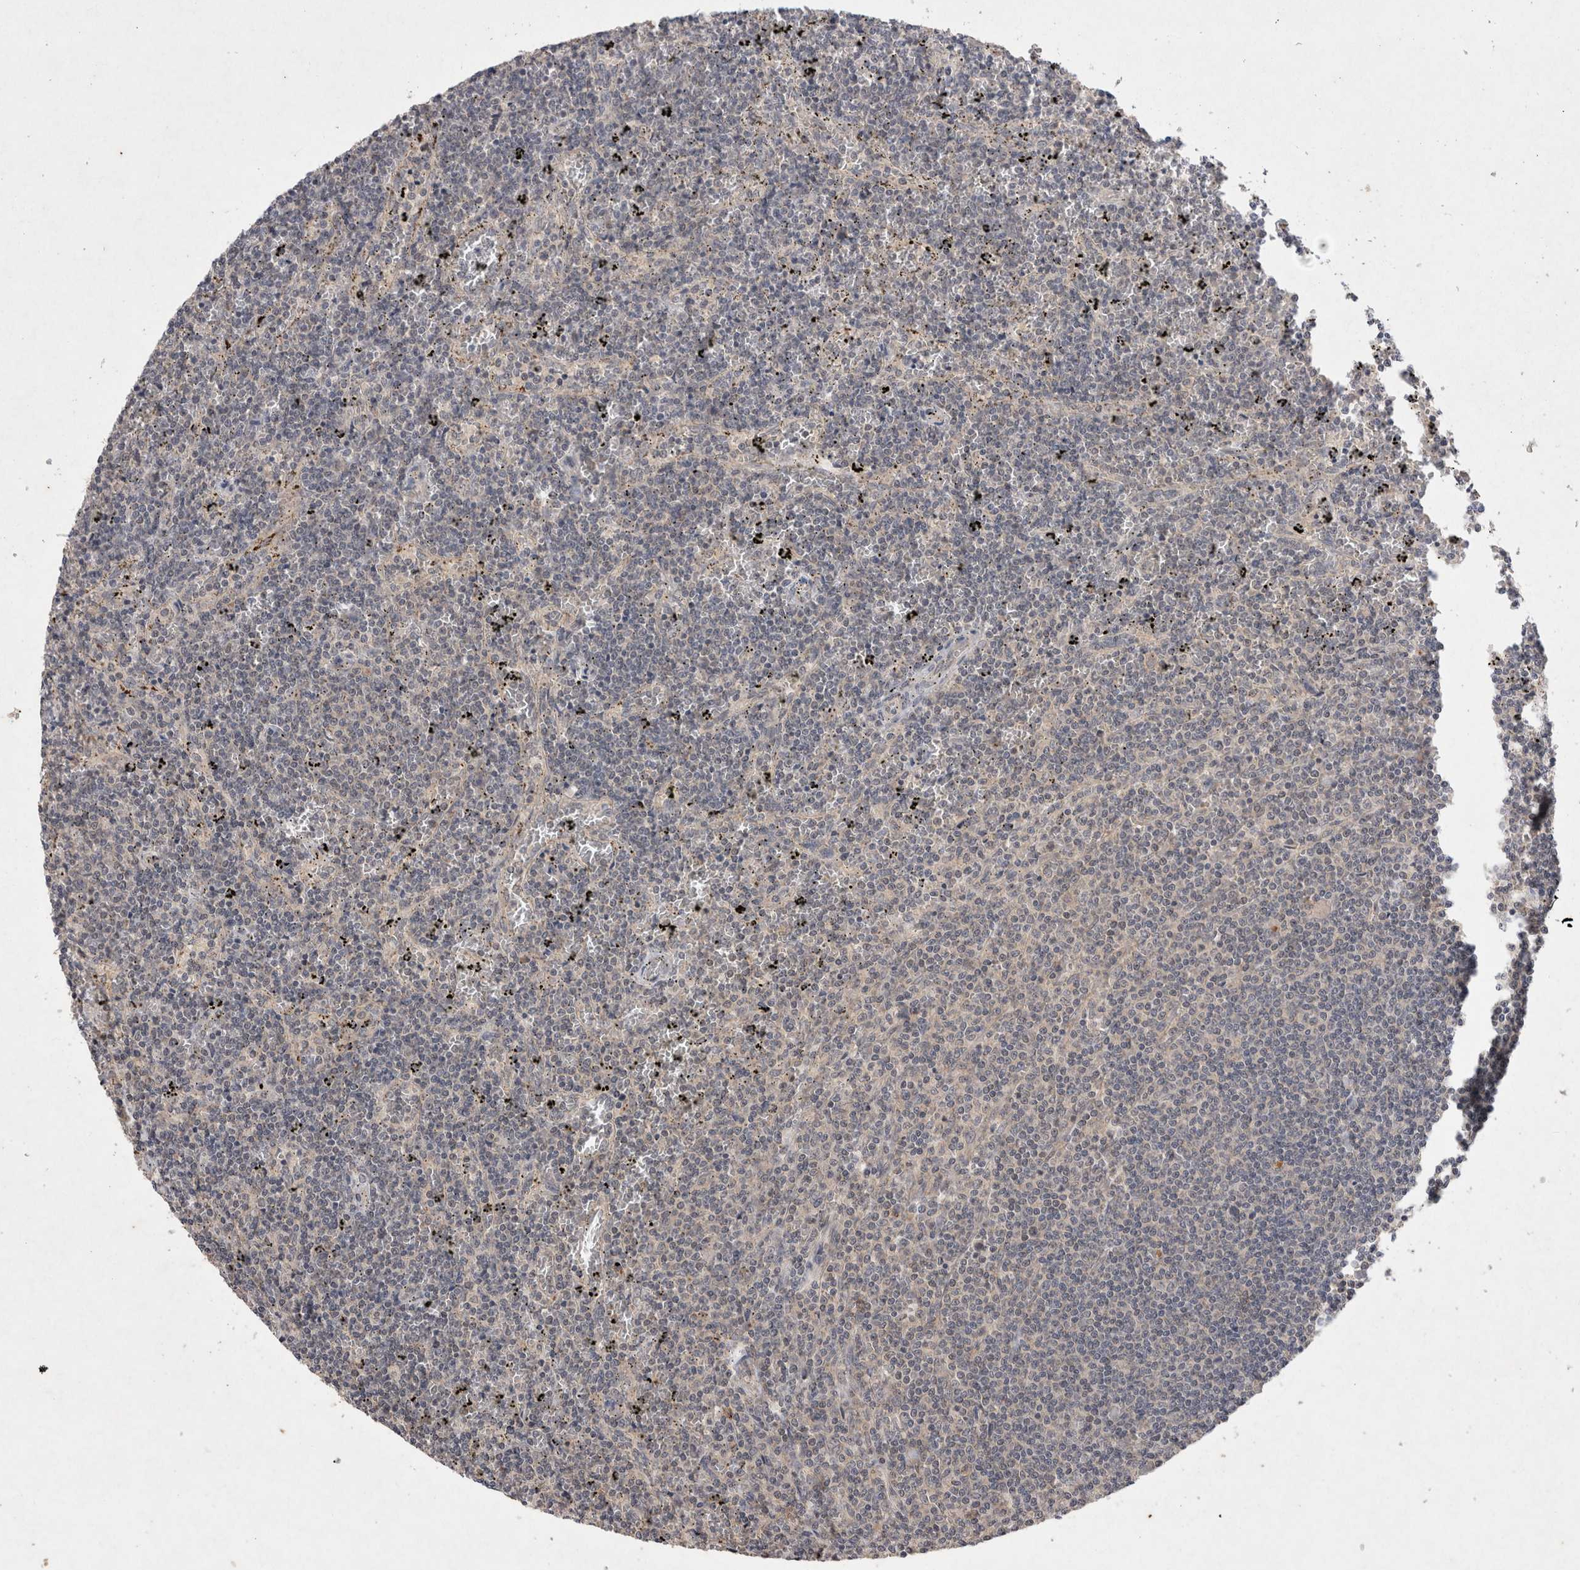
{"staining": {"intensity": "negative", "quantity": "none", "location": "none"}, "tissue": "lymphoma", "cell_type": "Tumor cells", "image_type": "cancer", "snomed": [{"axis": "morphology", "description": "Malignant lymphoma, non-Hodgkin's type, Low grade"}, {"axis": "topography", "description": "Spleen"}], "caption": "Low-grade malignant lymphoma, non-Hodgkin's type was stained to show a protein in brown. There is no significant positivity in tumor cells.", "gene": "RASSF3", "patient": {"sex": "female", "age": 50}}